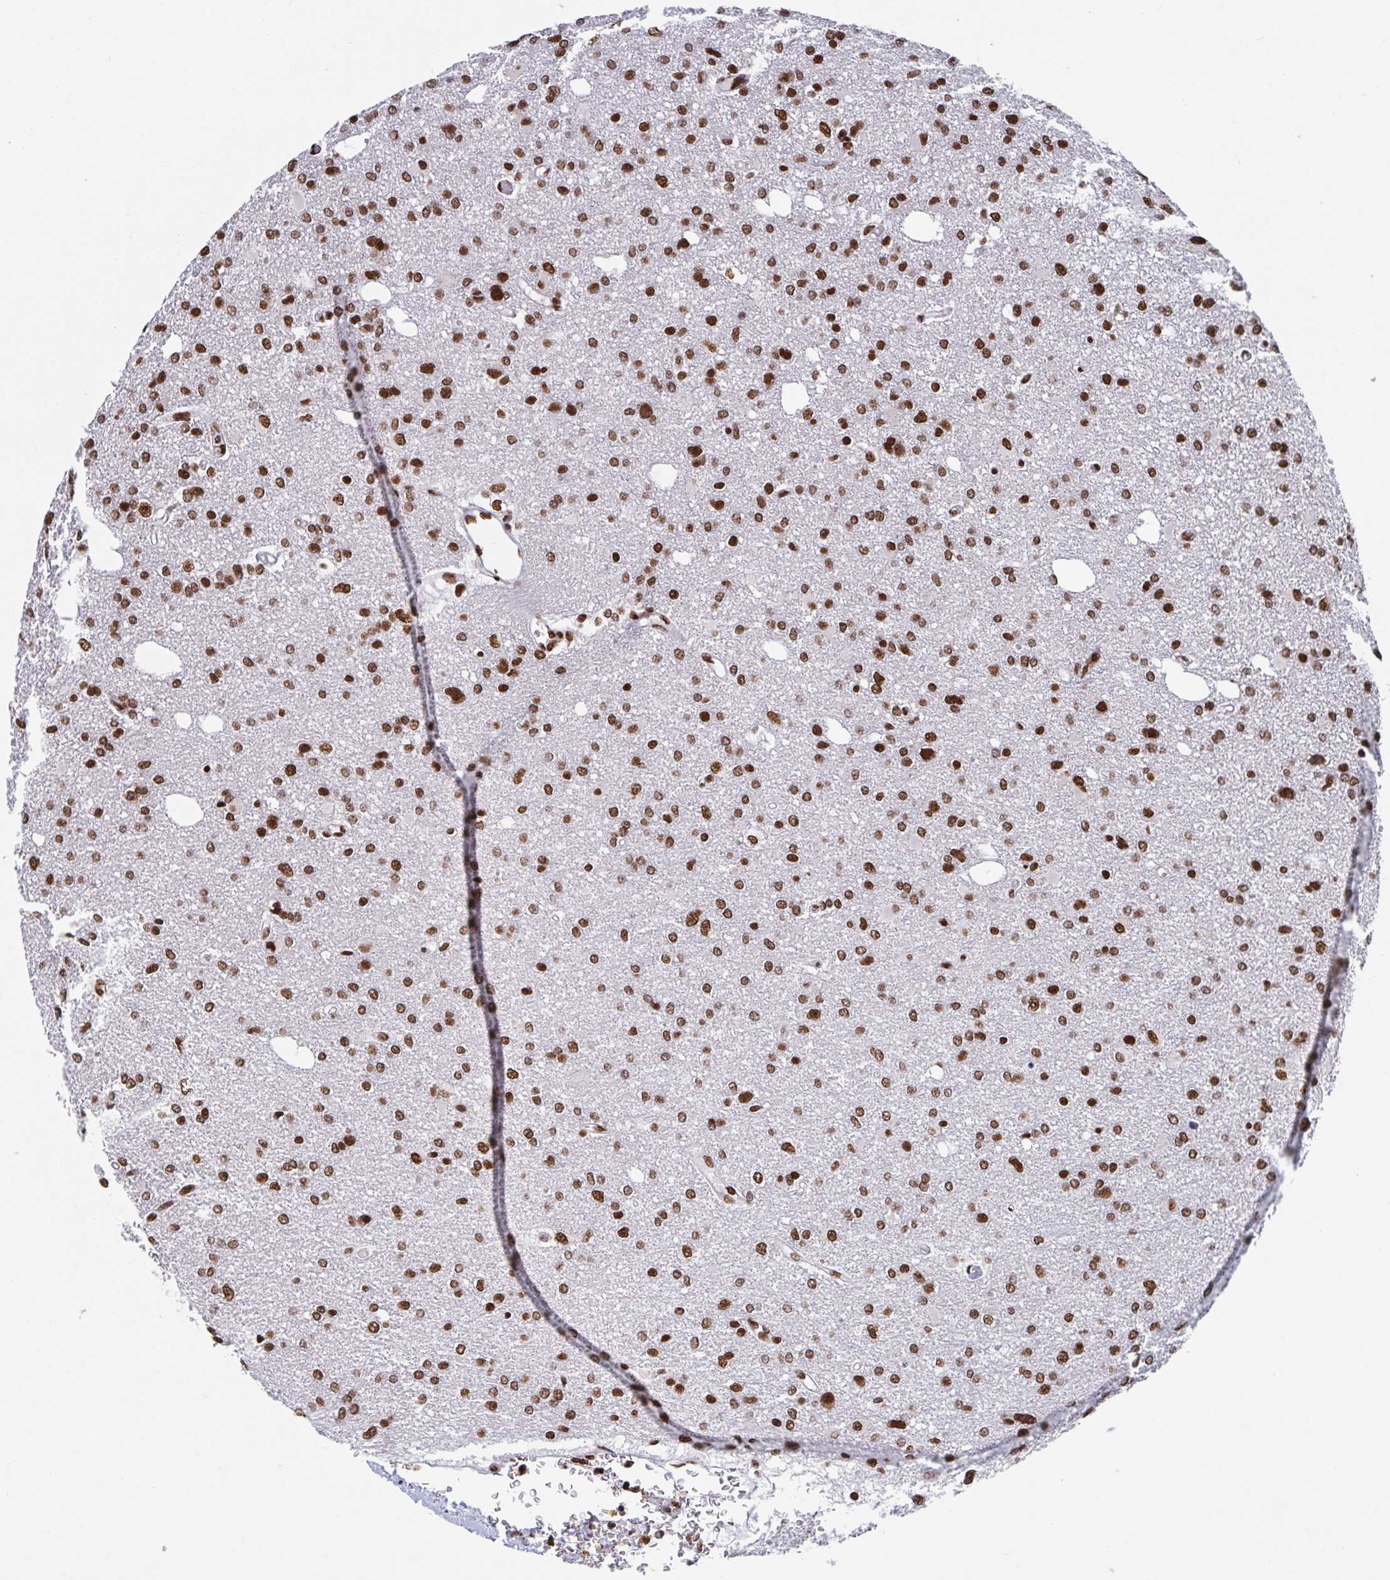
{"staining": {"intensity": "strong", "quantity": ">75%", "location": "nuclear"}, "tissue": "glioma", "cell_type": "Tumor cells", "image_type": "cancer", "snomed": [{"axis": "morphology", "description": "Glioma, malignant, Low grade"}, {"axis": "topography", "description": "Brain"}], "caption": "Tumor cells show high levels of strong nuclear expression in about >75% of cells in low-grade glioma (malignant).", "gene": "ZNF607", "patient": {"sex": "male", "age": 26}}